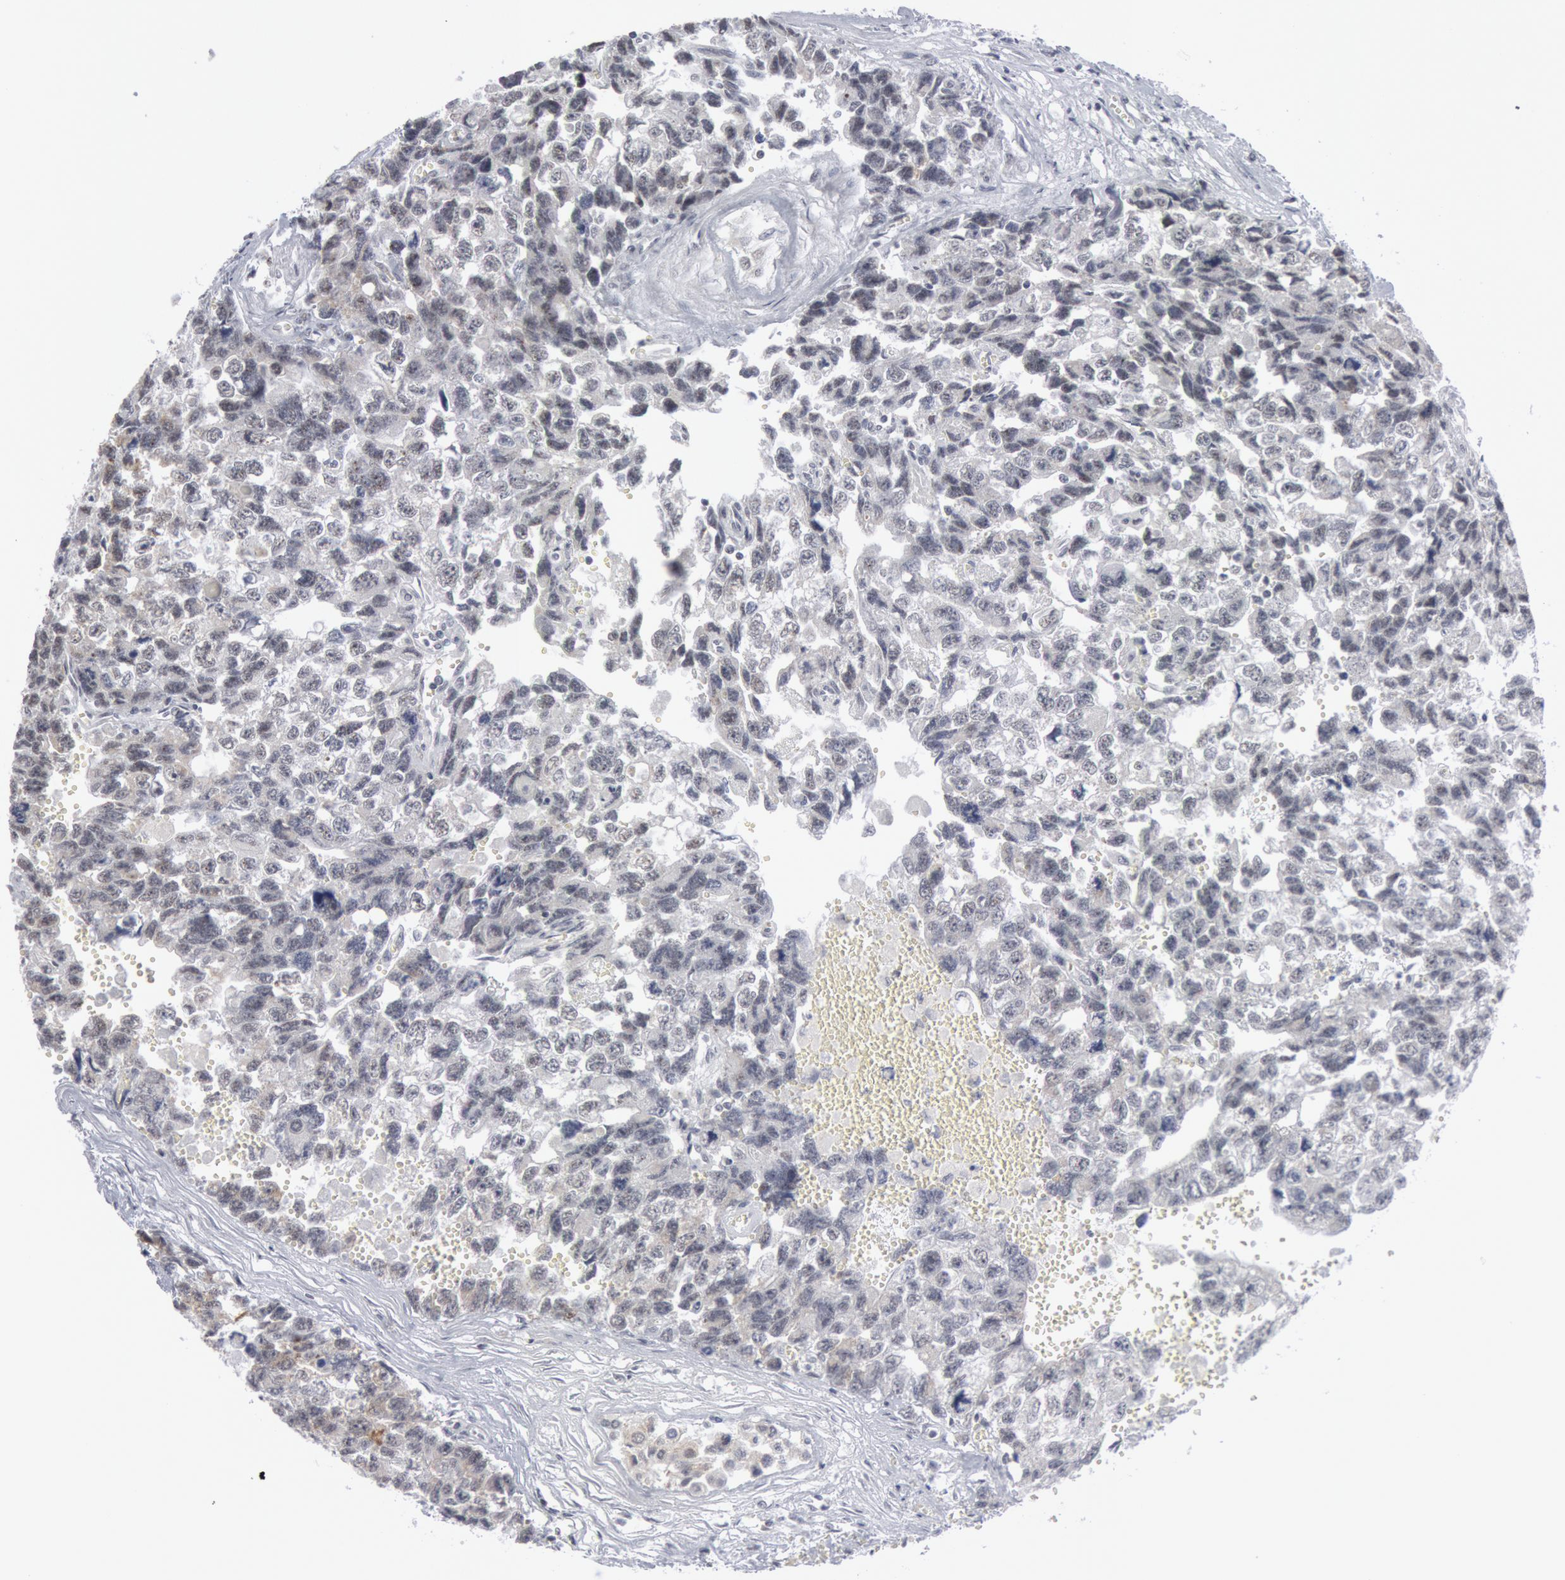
{"staining": {"intensity": "negative", "quantity": "none", "location": "none"}, "tissue": "testis cancer", "cell_type": "Tumor cells", "image_type": "cancer", "snomed": [{"axis": "morphology", "description": "Carcinoma, Embryonal, NOS"}, {"axis": "topography", "description": "Testis"}], "caption": "Protein analysis of embryonal carcinoma (testis) demonstrates no significant positivity in tumor cells.", "gene": "CASP9", "patient": {"sex": "male", "age": 31}}